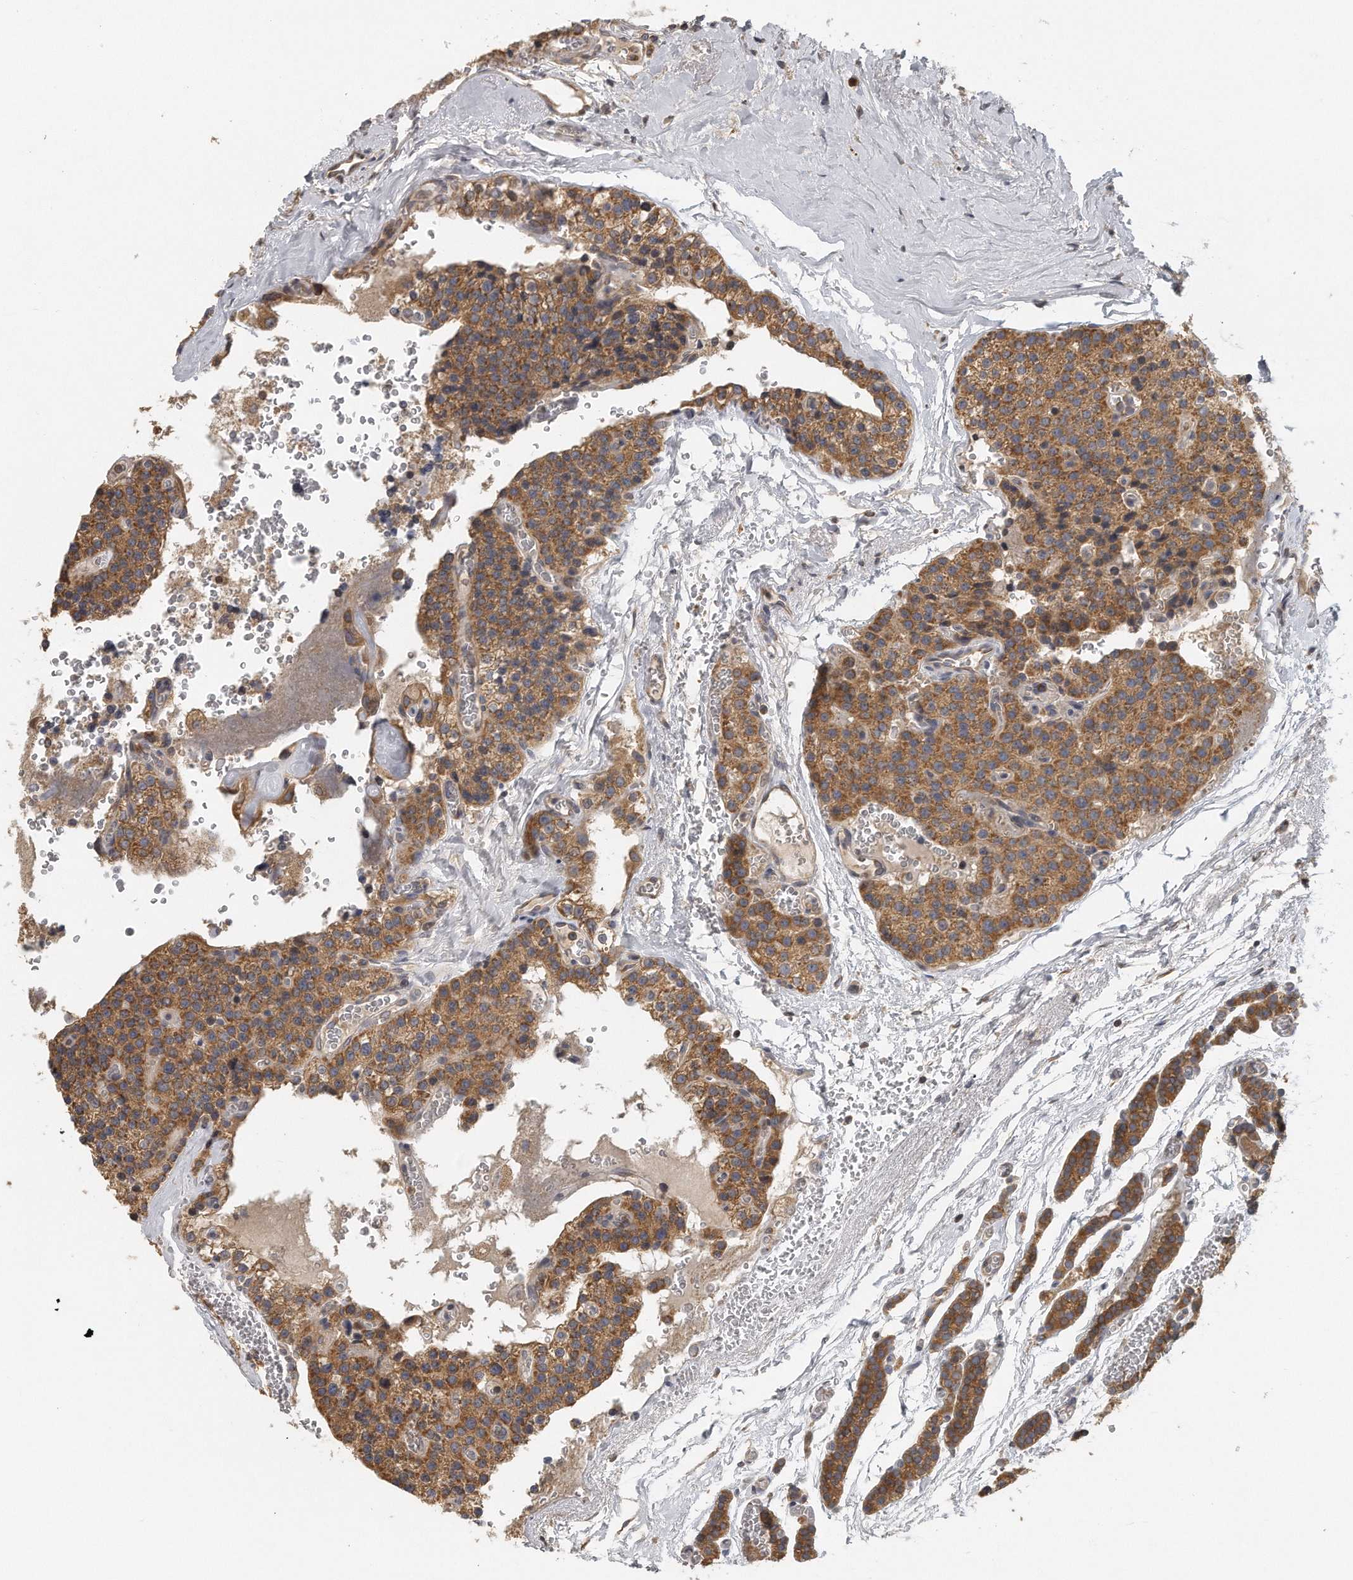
{"staining": {"intensity": "moderate", "quantity": ">75%", "location": "cytoplasmic/membranous"}, "tissue": "parathyroid gland", "cell_type": "Glandular cells", "image_type": "normal", "snomed": [{"axis": "morphology", "description": "Normal tissue, NOS"}, {"axis": "topography", "description": "Parathyroid gland"}], "caption": "A brown stain labels moderate cytoplasmic/membranous staining of a protein in glandular cells of unremarkable human parathyroid gland.", "gene": "EIF3I", "patient": {"sex": "female", "age": 64}}